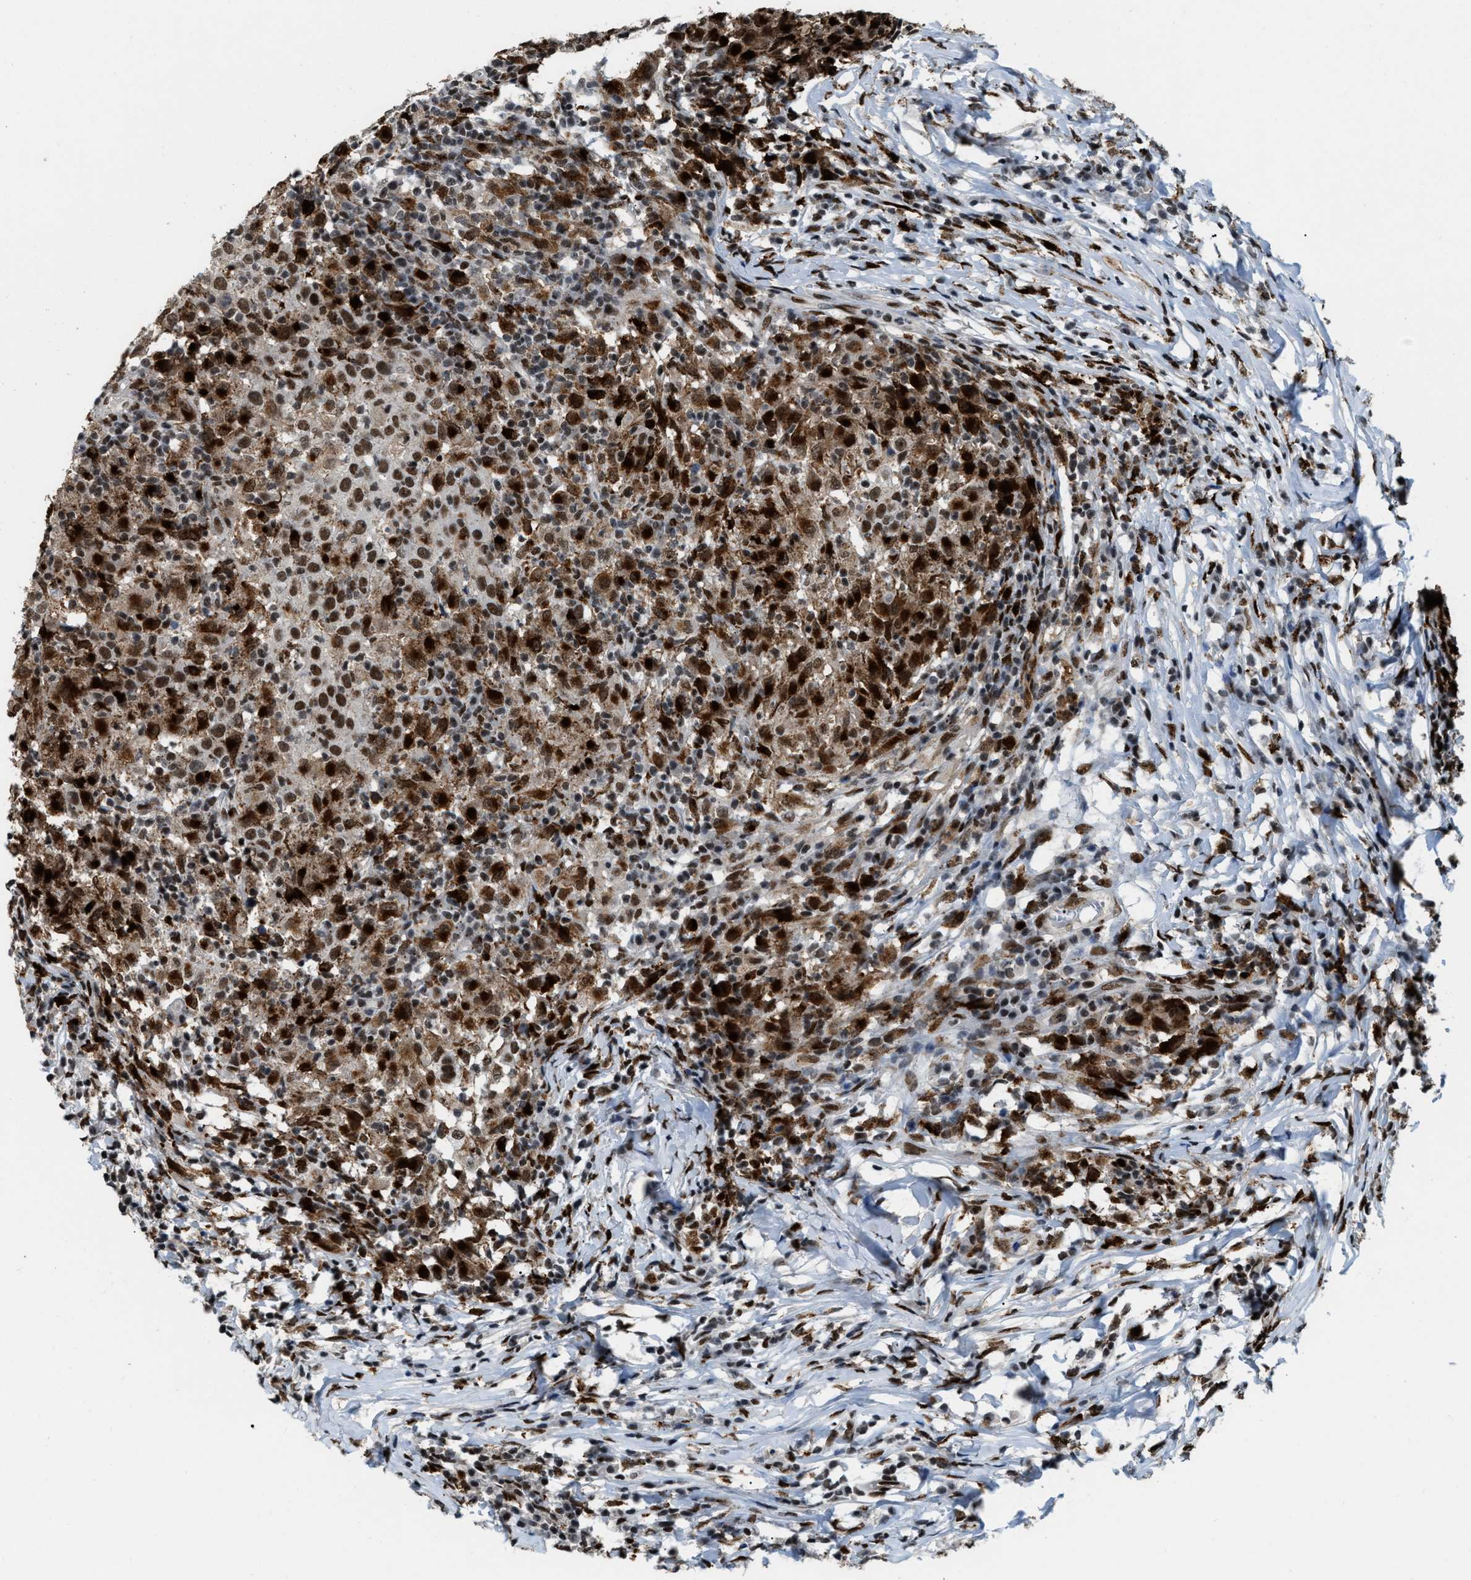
{"staining": {"intensity": "strong", "quantity": ">75%", "location": "cytoplasmic/membranous,nuclear"}, "tissue": "head and neck cancer", "cell_type": "Tumor cells", "image_type": "cancer", "snomed": [{"axis": "morphology", "description": "Adenocarcinoma, NOS"}, {"axis": "topography", "description": "Salivary gland"}, {"axis": "topography", "description": "Head-Neck"}], "caption": "This histopathology image exhibits head and neck adenocarcinoma stained with immunohistochemistry to label a protein in brown. The cytoplasmic/membranous and nuclear of tumor cells show strong positivity for the protein. Nuclei are counter-stained blue.", "gene": "NUMA1", "patient": {"sex": "female", "age": 65}}